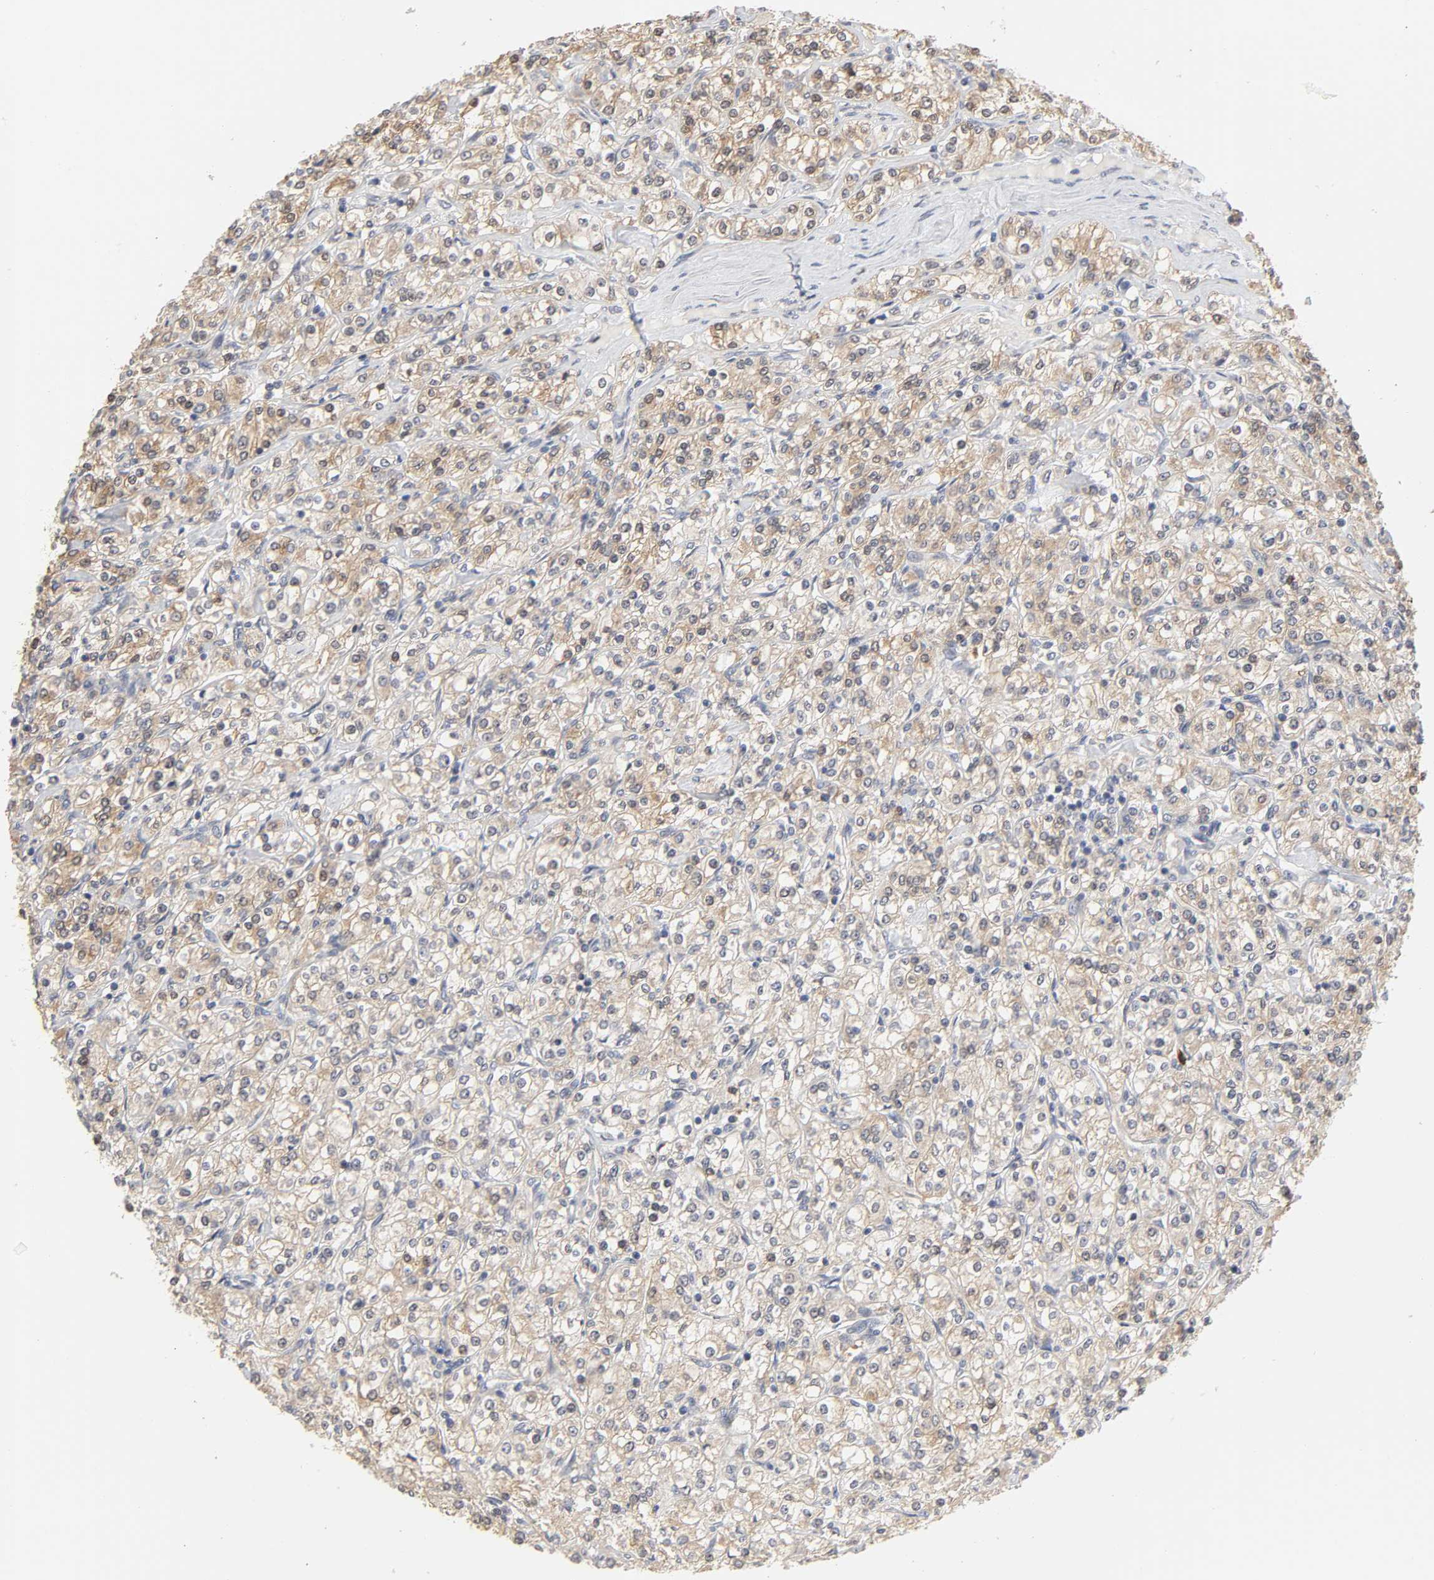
{"staining": {"intensity": "moderate", "quantity": "25%-75%", "location": "cytoplasmic/membranous"}, "tissue": "renal cancer", "cell_type": "Tumor cells", "image_type": "cancer", "snomed": [{"axis": "morphology", "description": "Adenocarcinoma, NOS"}, {"axis": "topography", "description": "Kidney"}], "caption": "Tumor cells show moderate cytoplasmic/membranous staining in about 25%-75% of cells in adenocarcinoma (renal). (DAB = brown stain, brightfield microscopy at high magnification).", "gene": "POR", "patient": {"sex": "male", "age": 77}}